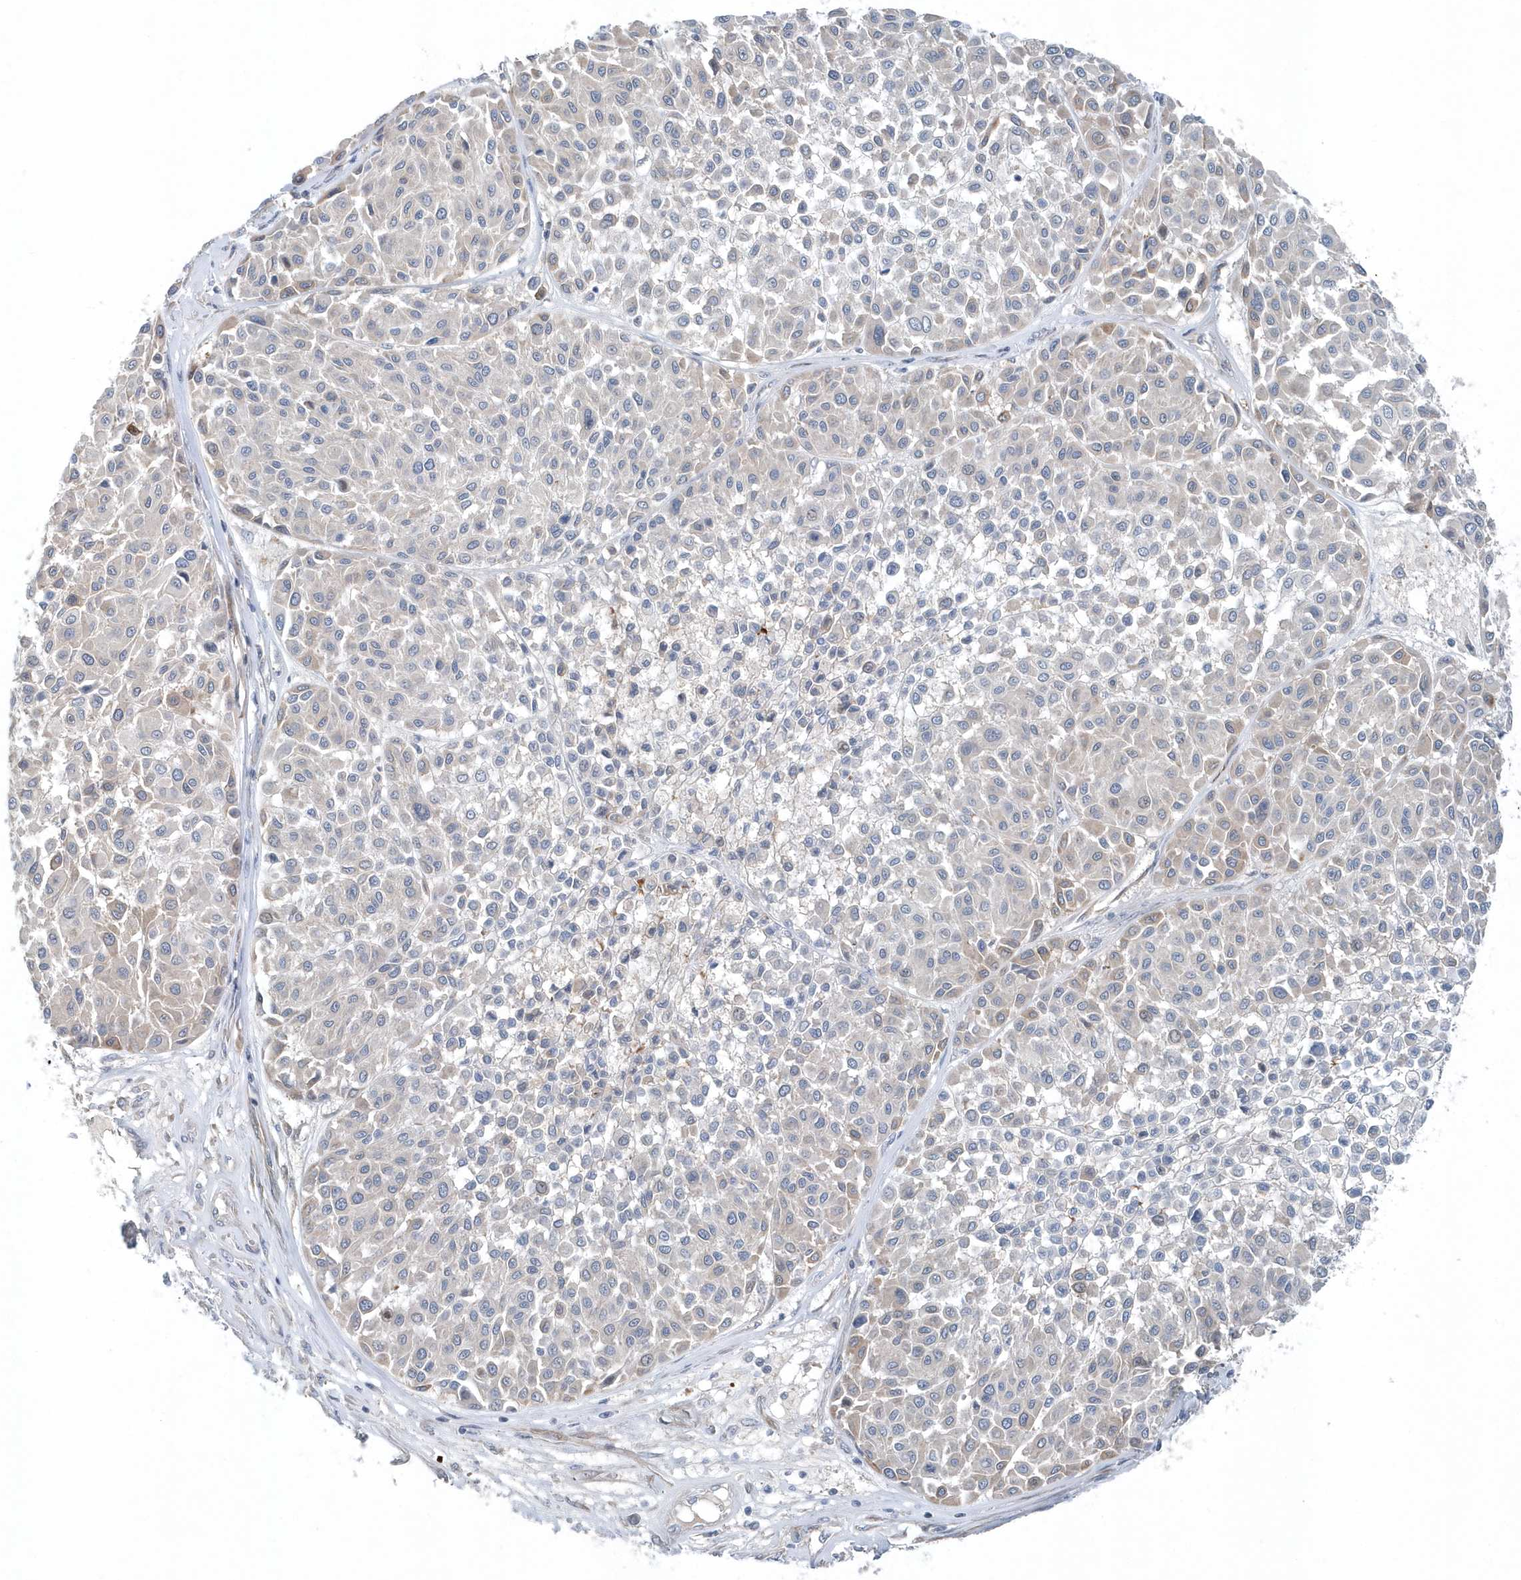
{"staining": {"intensity": "weak", "quantity": "<25%", "location": "cytoplasmic/membranous"}, "tissue": "melanoma", "cell_type": "Tumor cells", "image_type": "cancer", "snomed": [{"axis": "morphology", "description": "Malignant melanoma, Metastatic site"}, {"axis": "topography", "description": "Soft tissue"}], "caption": "Immunohistochemistry (IHC) photomicrograph of human malignant melanoma (metastatic site) stained for a protein (brown), which exhibits no positivity in tumor cells. (IHC, brightfield microscopy, high magnification).", "gene": "MCC", "patient": {"sex": "male", "age": 41}}